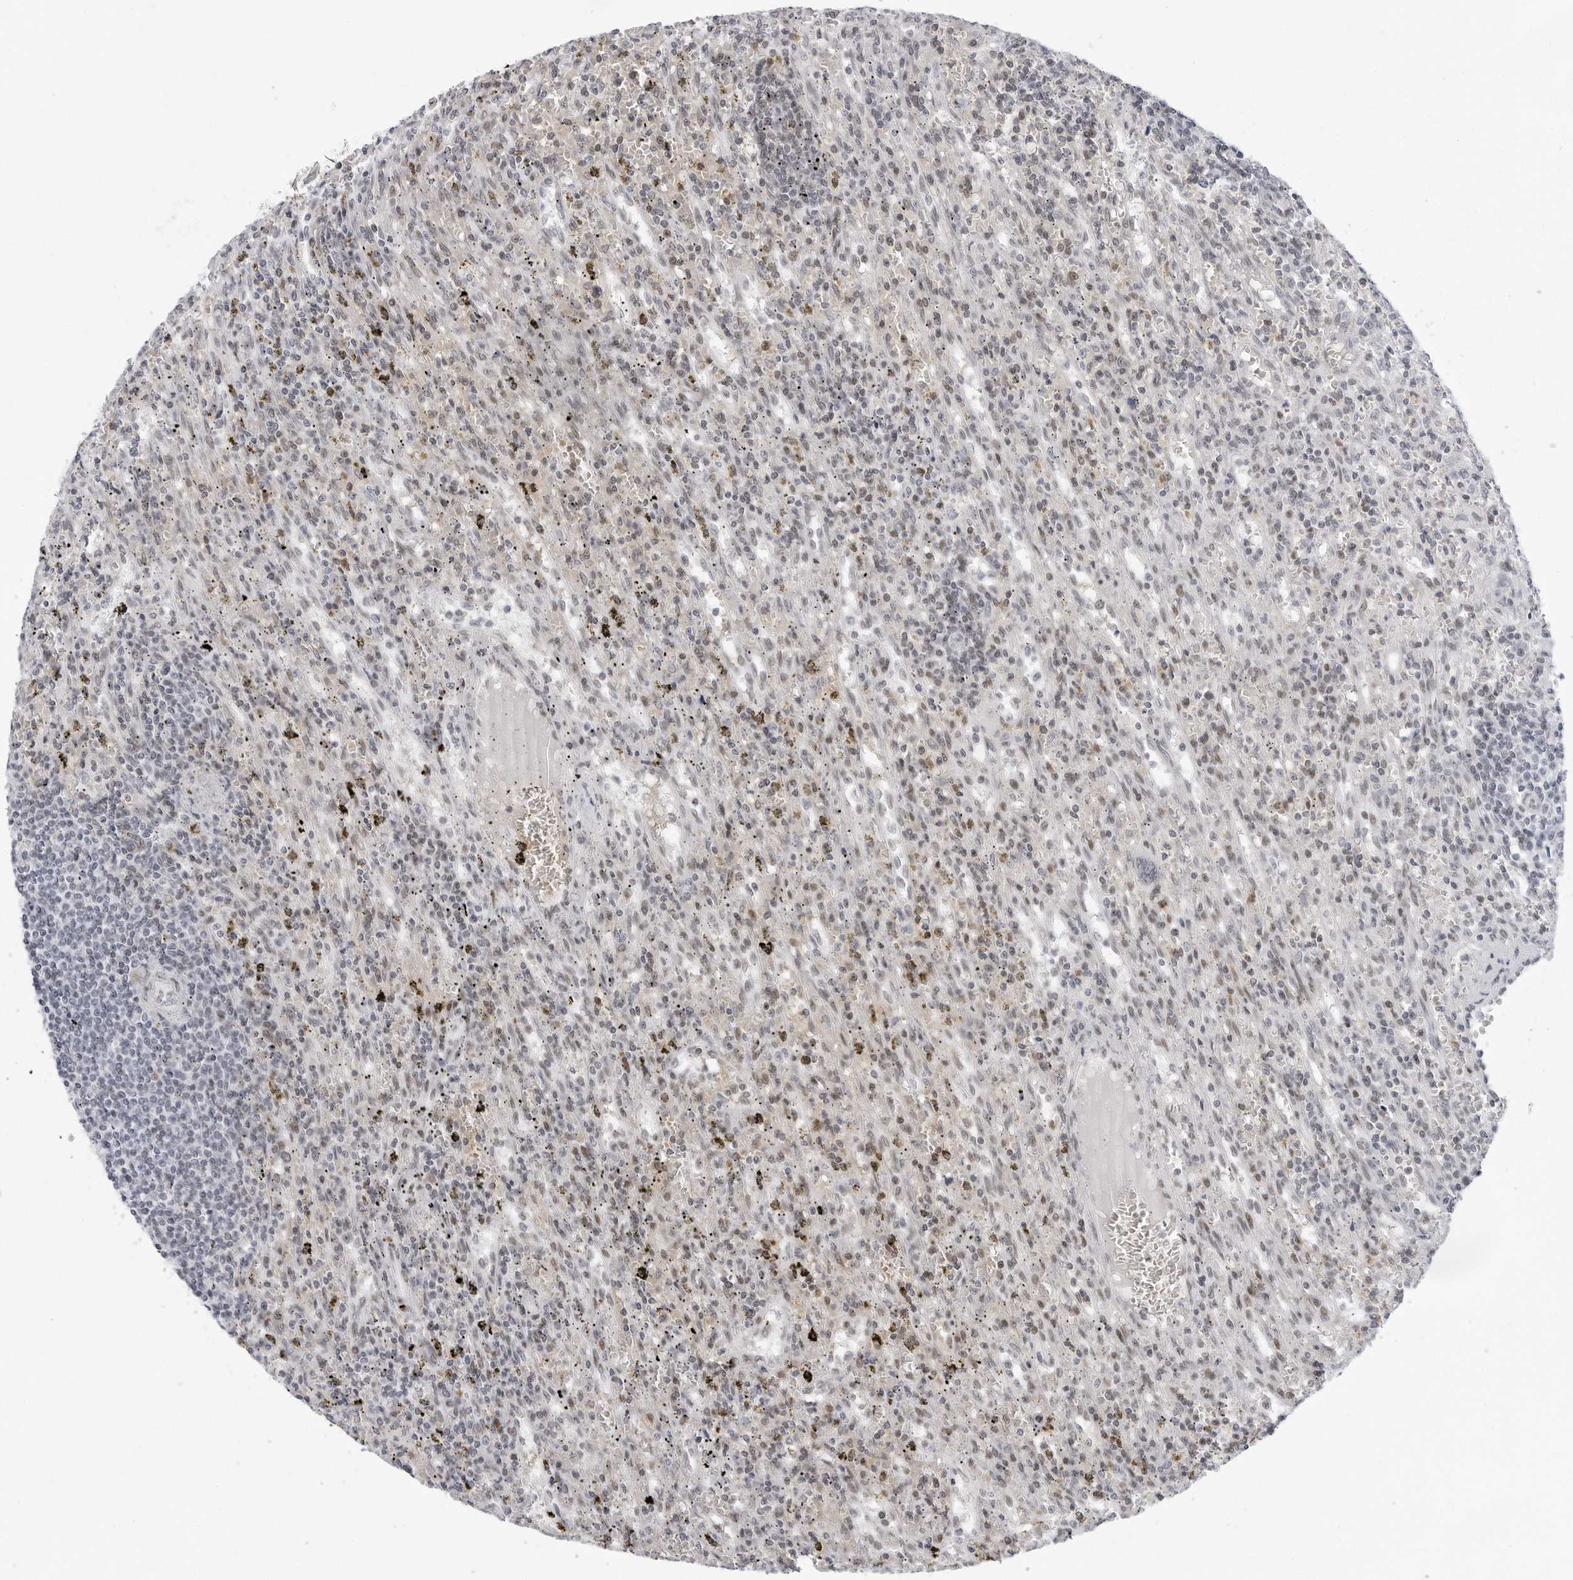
{"staining": {"intensity": "weak", "quantity": "<25%", "location": "nuclear"}, "tissue": "lymphoma", "cell_type": "Tumor cells", "image_type": "cancer", "snomed": [{"axis": "morphology", "description": "Malignant lymphoma, non-Hodgkin's type, Low grade"}, {"axis": "topography", "description": "Spleen"}], "caption": "Histopathology image shows no protein positivity in tumor cells of low-grade malignant lymphoma, non-Hodgkin's type tissue. (Immunohistochemistry (ihc), brightfield microscopy, high magnification).", "gene": "VEZF1", "patient": {"sex": "male", "age": 76}}